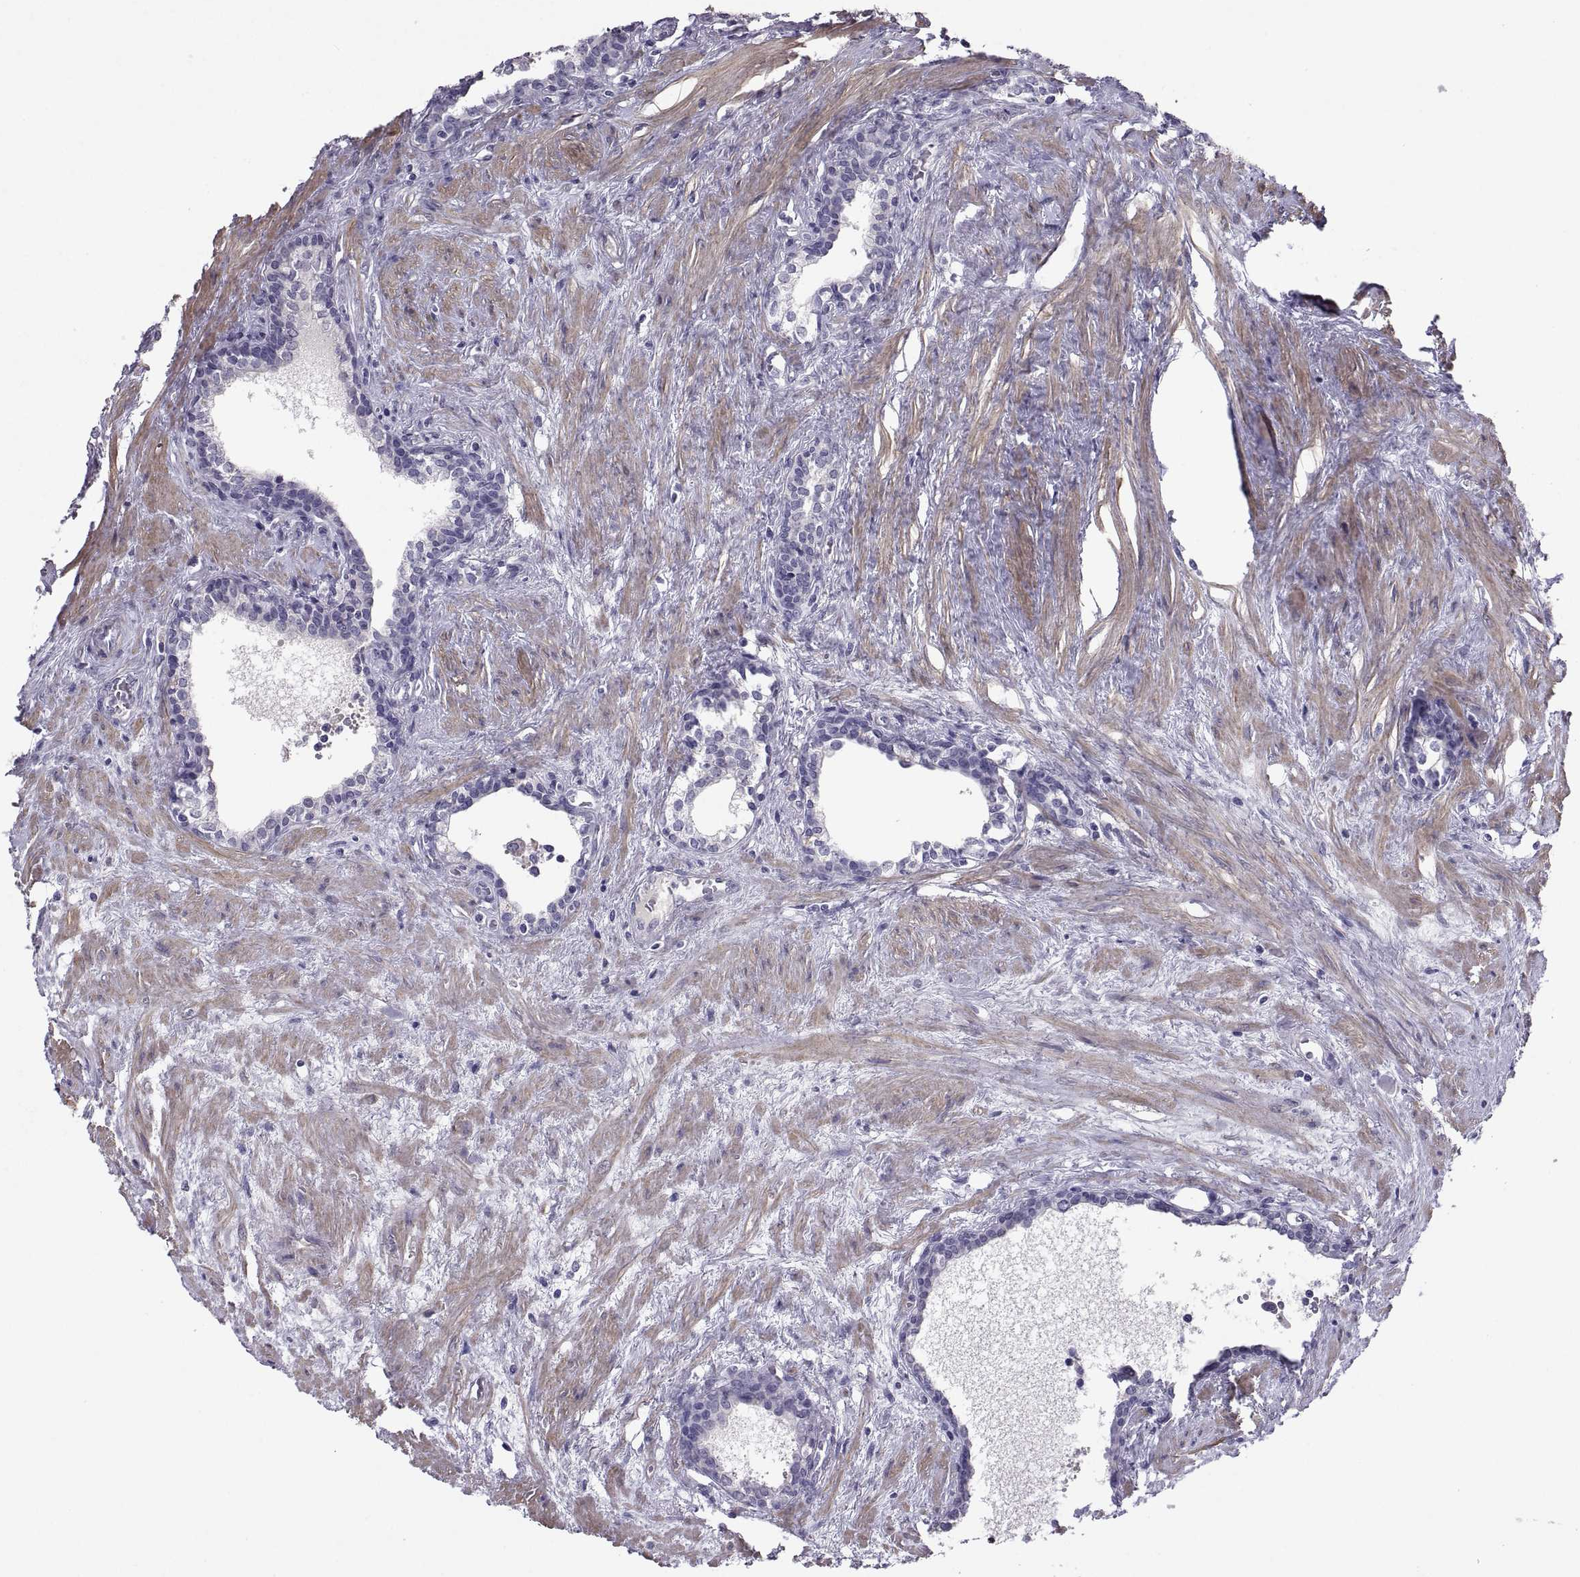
{"staining": {"intensity": "negative", "quantity": "none", "location": "none"}, "tissue": "prostate cancer", "cell_type": "Tumor cells", "image_type": "cancer", "snomed": [{"axis": "morphology", "description": "Adenocarcinoma, NOS"}, {"axis": "morphology", "description": "Adenocarcinoma, High grade"}, {"axis": "topography", "description": "Prostate"}], "caption": "Image shows no protein expression in tumor cells of prostate cancer tissue.", "gene": "IGSF1", "patient": {"sex": "male", "age": 61}}